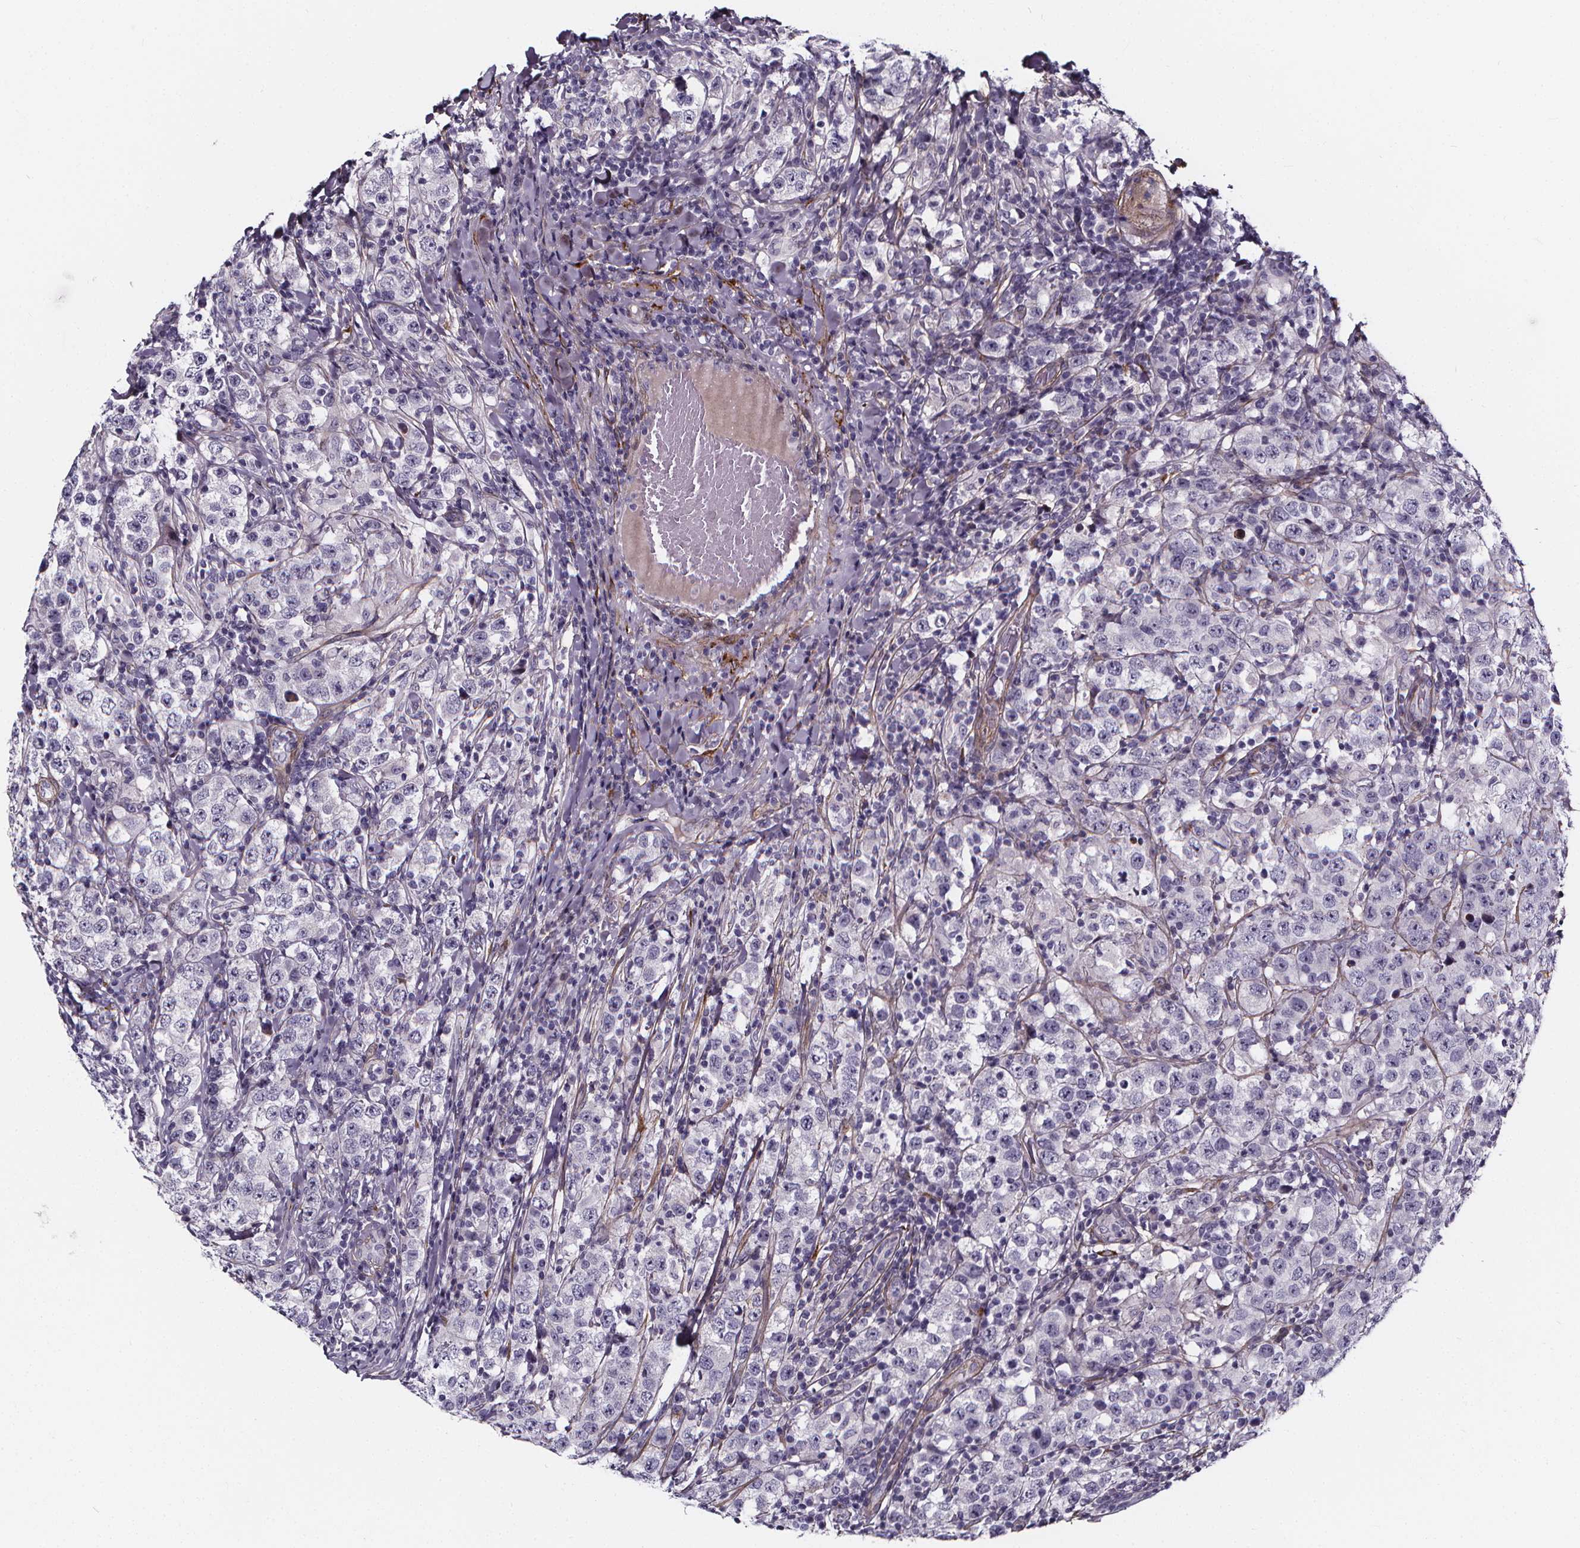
{"staining": {"intensity": "negative", "quantity": "none", "location": "none"}, "tissue": "testis cancer", "cell_type": "Tumor cells", "image_type": "cancer", "snomed": [{"axis": "morphology", "description": "Seminoma, NOS"}, {"axis": "morphology", "description": "Carcinoma, Embryonal, NOS"}, {"axis": "topography", "description": "Testis"}], "caption": "The immunohistochemistry photomicrograph has no significant staining in tumor cells of embryonal carcinoma (testis) tissue. (DAB (3,3'-diaminobenzidine) immunohistochemistry, high magnification).", "gene": "AEBP1", "patient": {"sex": "male", "age": 41}}